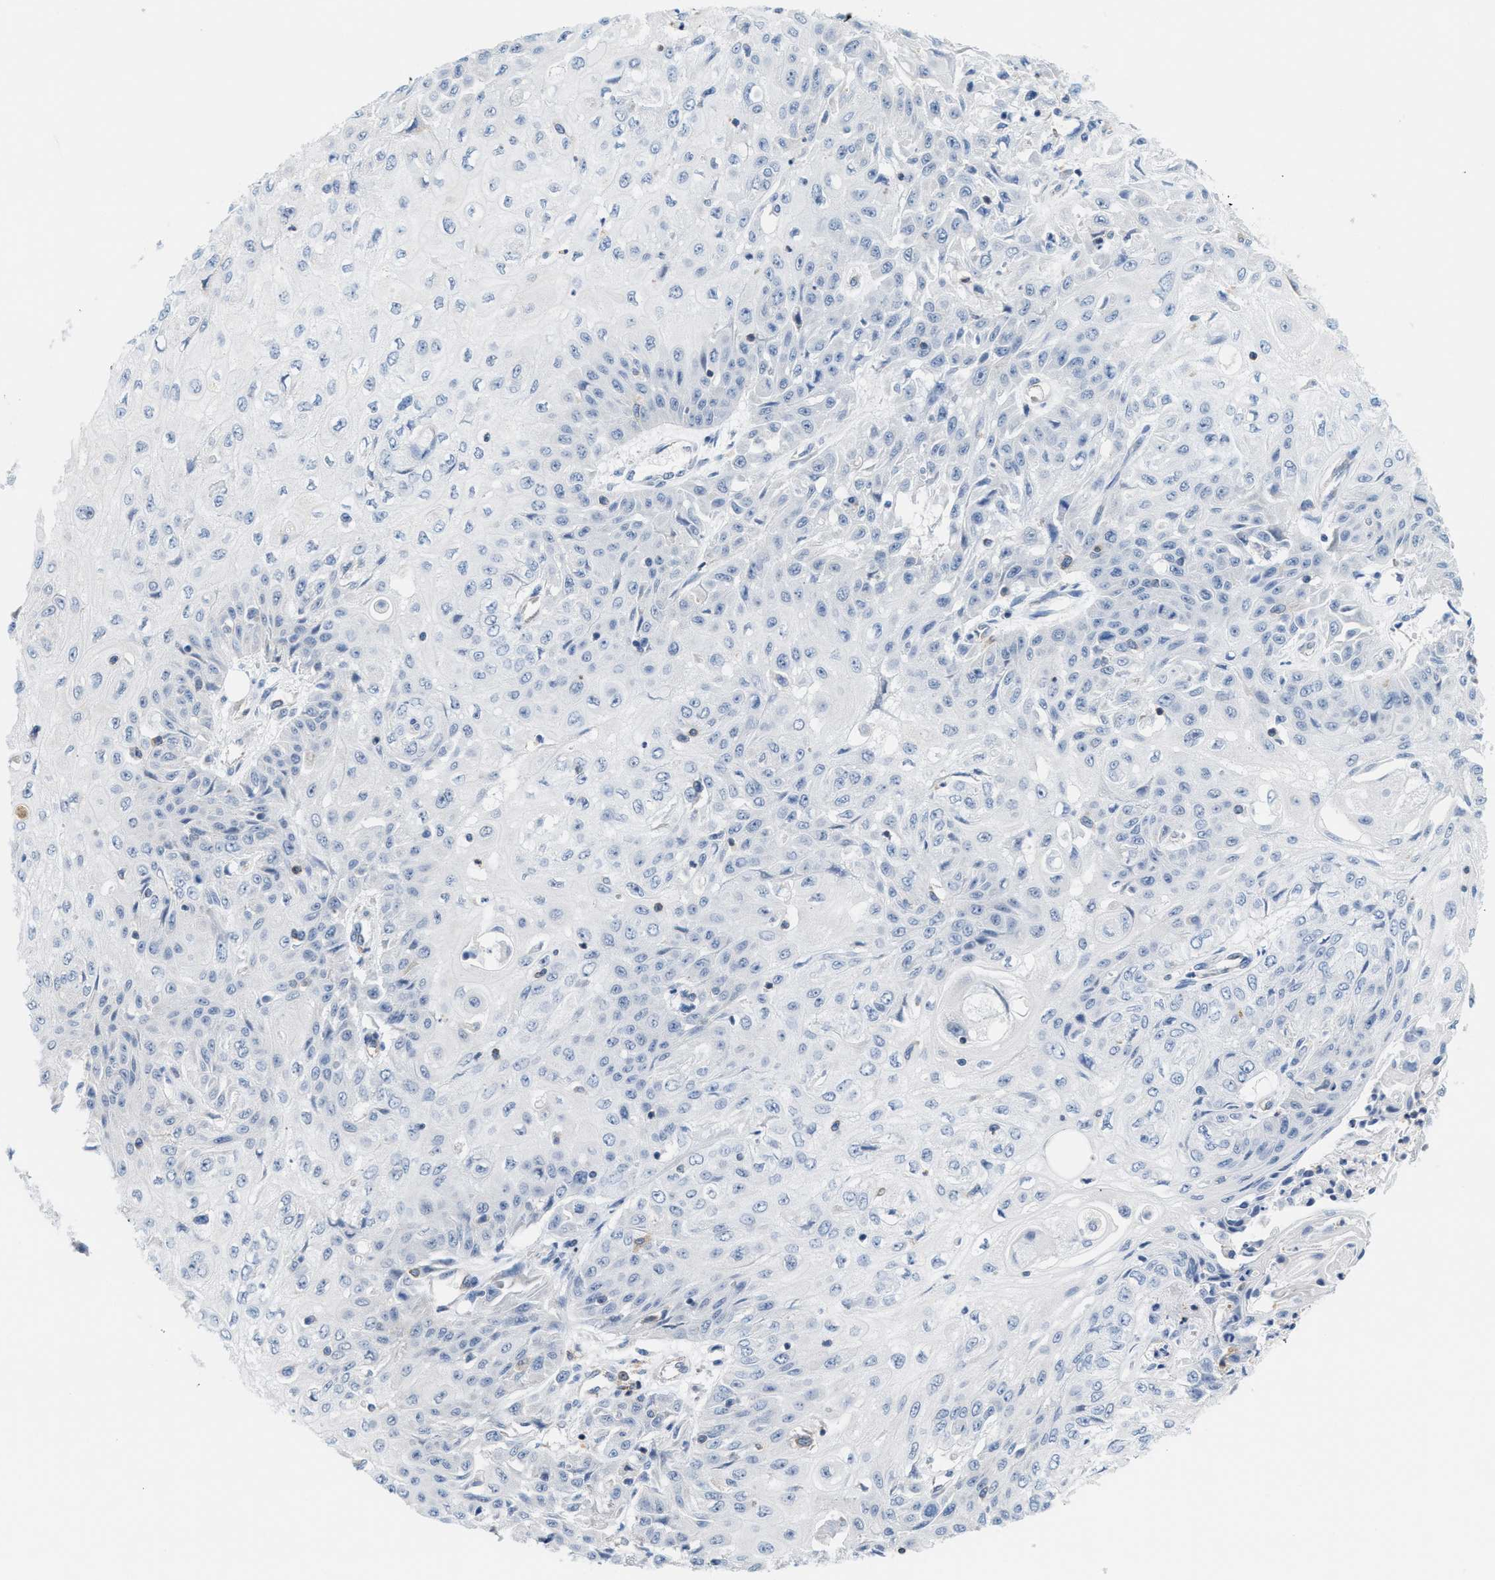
{"staining": {"intensity": "negative", "quantity": "none", "location": "none"}, "tissue": "skin cancer", "cell_type": "Tumor cells", "image_type": "cancer", "snomed": [{"axis": "morphology", "description": "Squamous cell carcinoma, NOS"}, {"axis": "morphology", "description": "Squamous cell carcinoma, metastatic, NOS"}, {"axis": "topography", "description": "Skin"}, {"axis": "topography", "description": "Lymph node"}], "caption": "High power microscopy micrograph of an immunohistochemistry (IHC) histopathology image of skin metastatic squamous cell carcinoma, revealing no significant expression in tumor cells. (Stains: DAB IHC with hematoxylin counter stain, Microscopy: brightfield microscopy at high magnification).", "gene": "IL16", "patient": {"sex": "male", "age": 75}}